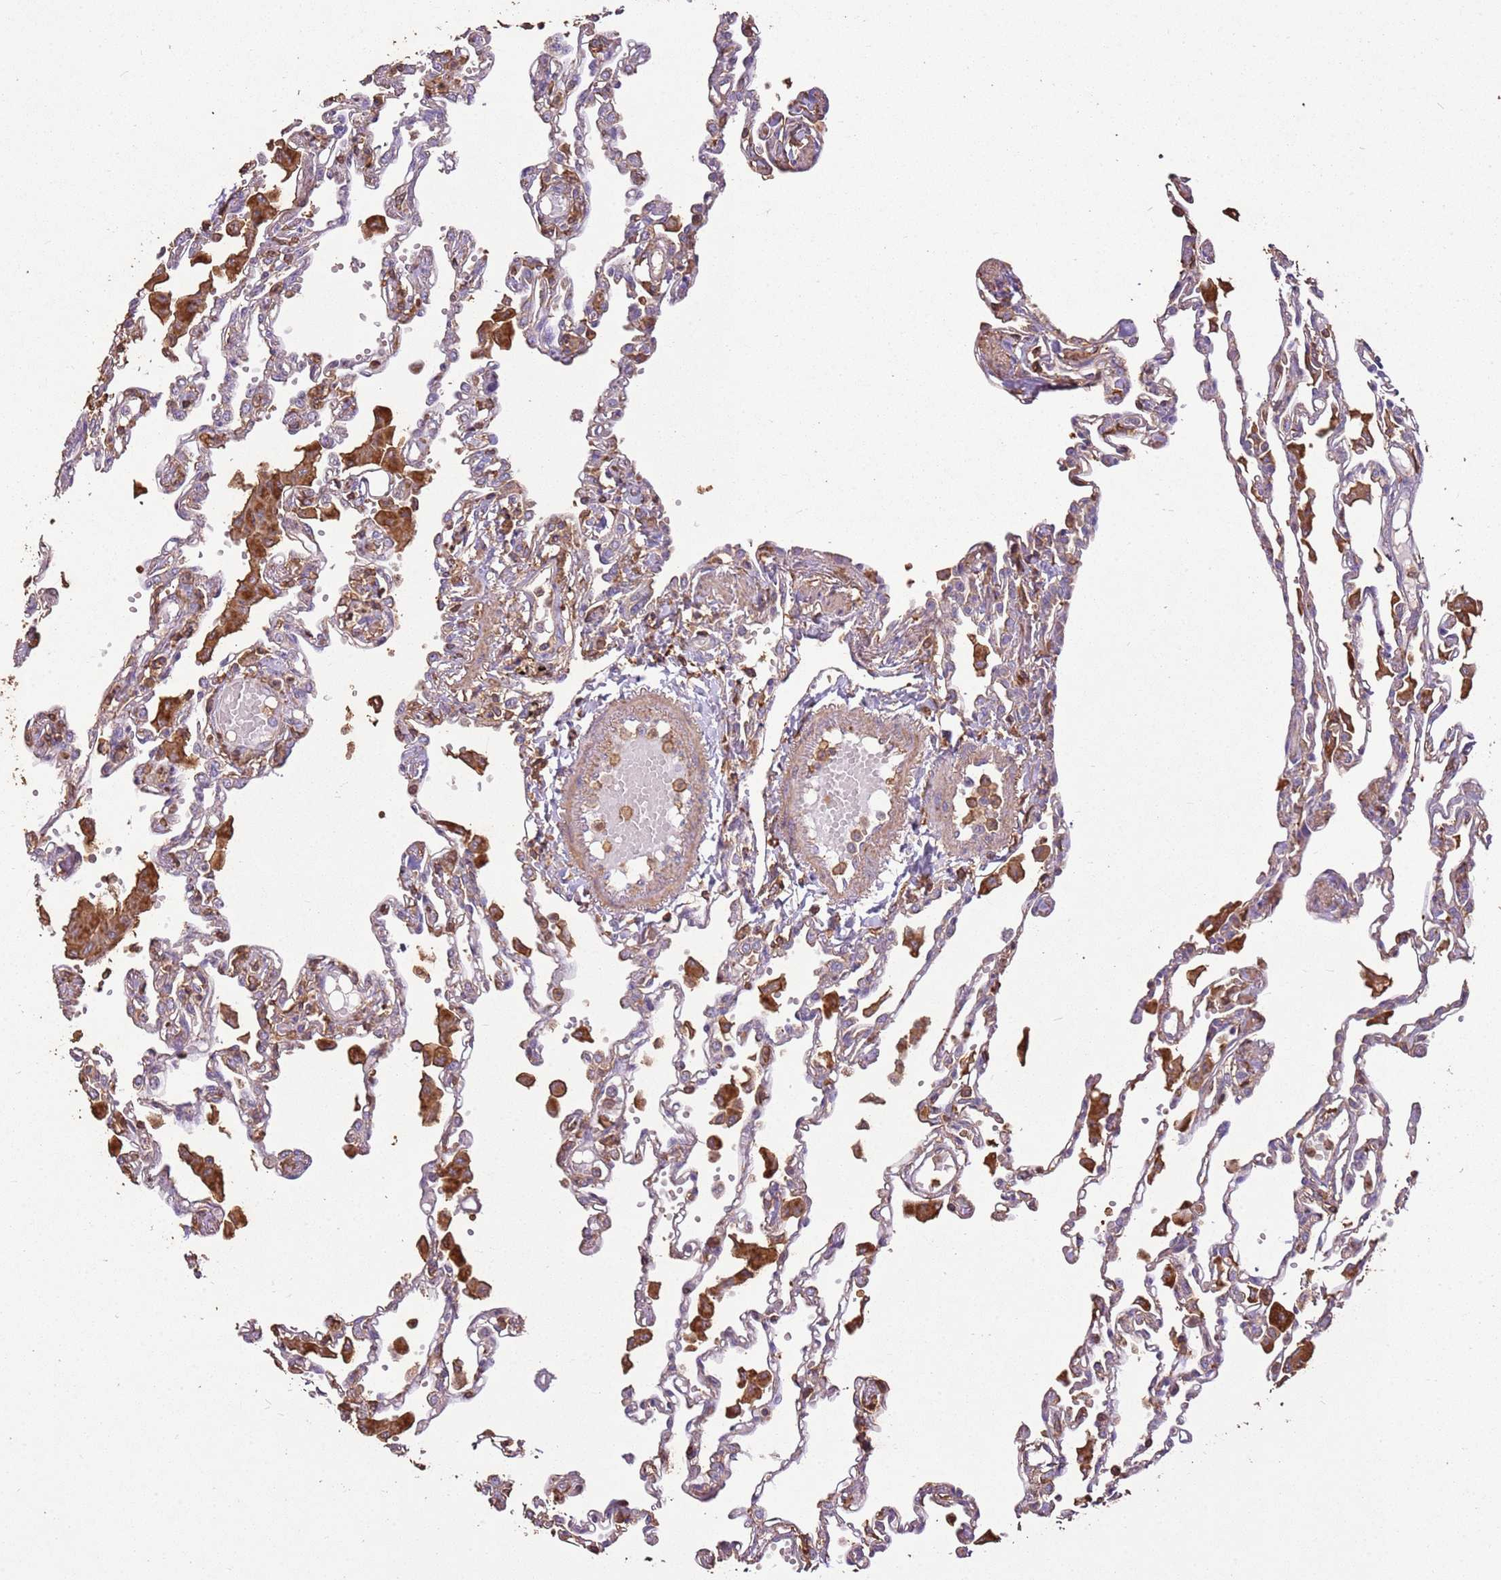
{"staining": {"intensity": "weak", "quantity": "25%-75%", "location": "cytoplasmic/membranous"}, "tissue": "lung", "cell_type": "Alveolar cells", "image_type": "normal", "snomed": [{"axis": "morphology", "description": "Normal tissue, NOS"}, {"axis": "topography", "description": "Bronchus"}, {"axis": "topography", "description": "Lung"}], "caption": "The immunohistochemical stain shows weak cytoplasmic/membranous positivity in alveolar cells of unremarkable lung.", "gene": "ARL10", "patient": {"sex": "female", "age": 49}}